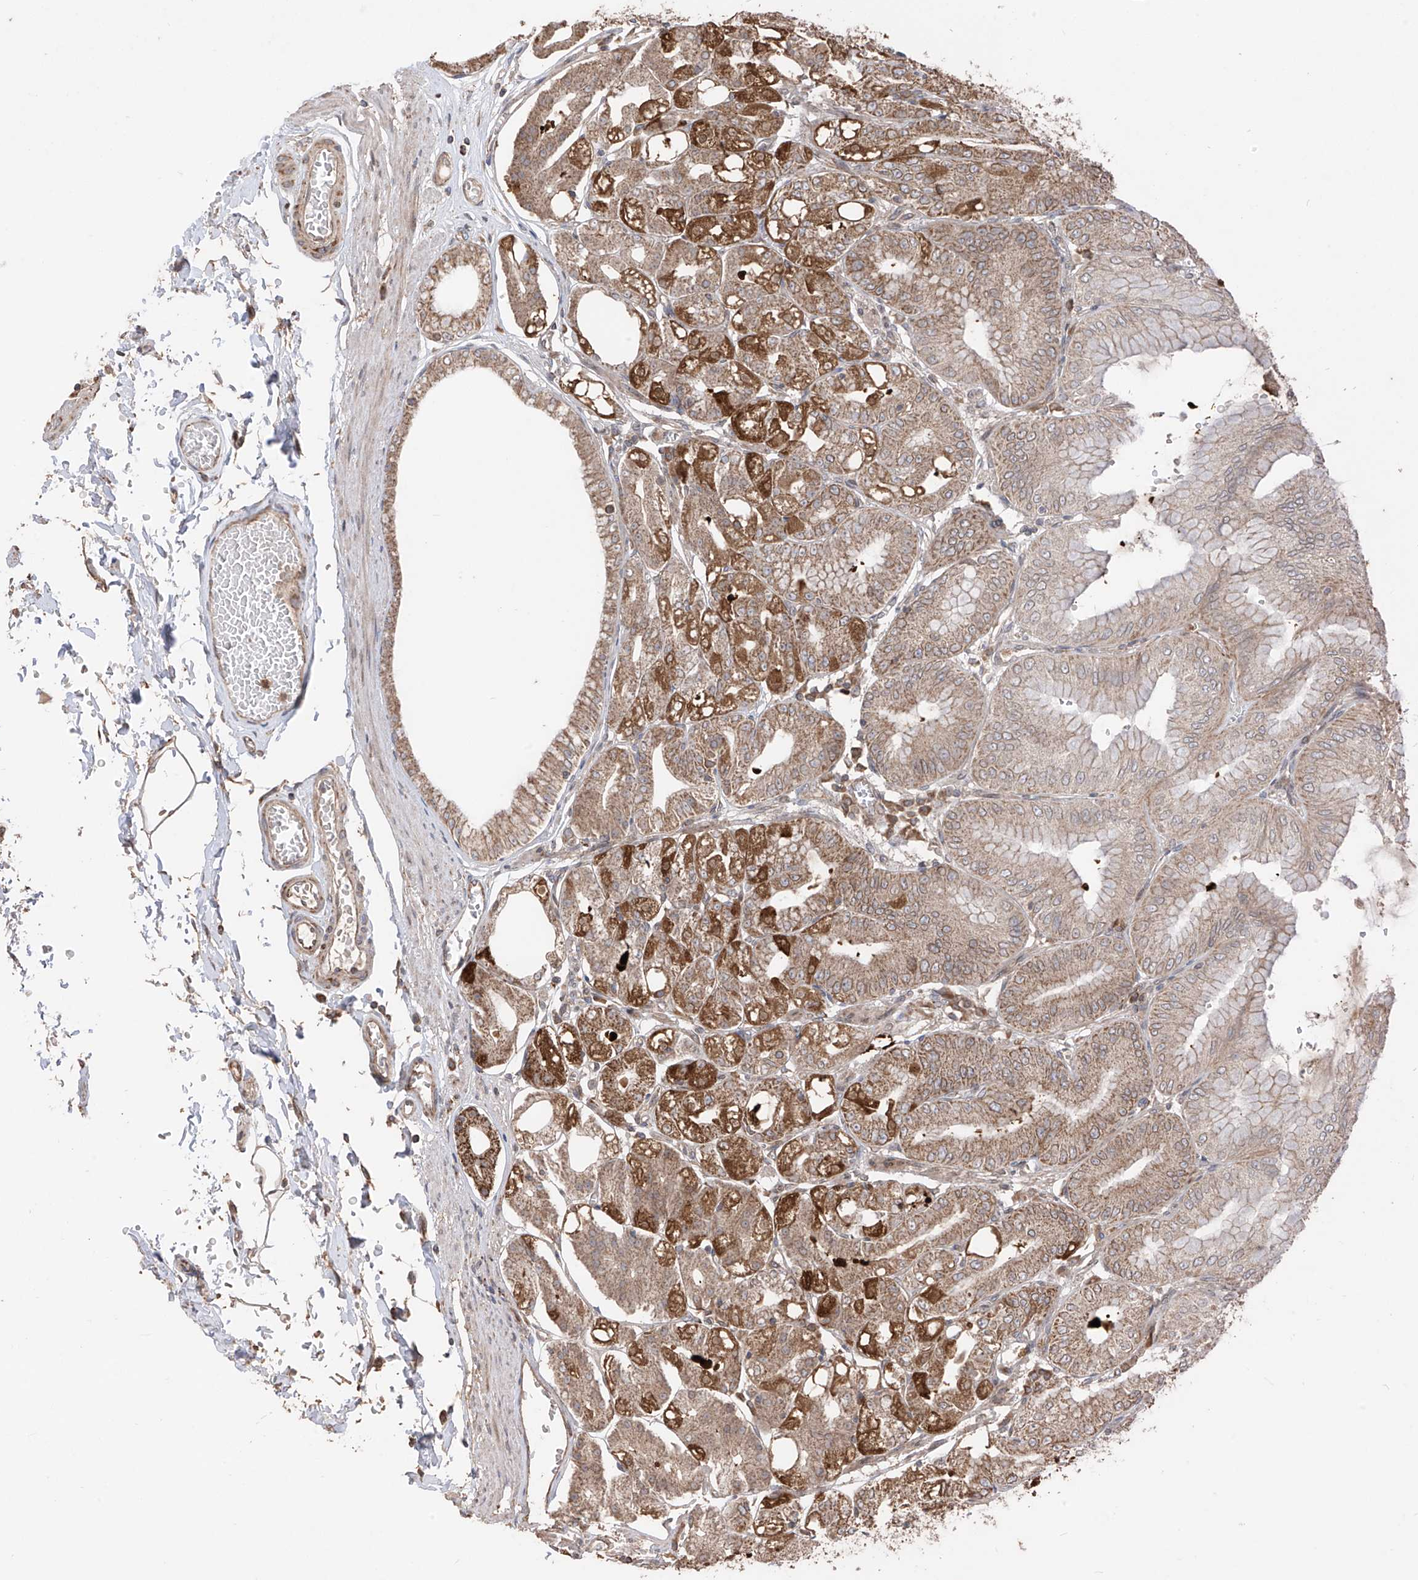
{"staining": {"intensity": "moderate", "quantity": ">75%", "location": "cytoplasmic/membranous"}, "tissue": "stomach", "cell_type": "Glandular cells", "image_type": "normal", "snomed": [{"axis": "morphology", "description": "Normal tissue, NOS"}, {"axis": "topography", "description": "Stomach, lower"}], "caption": "Stomach stained with IHC exhibits moderate cytoplasmic/membranous positivity in approximately >75% of glandular cells. Using DAB (3,3'-diaminobenzidine) (brown) and hematoxylin (blue) stains, captured at high magnification using brightfield microscopy.", "gene": "AHCTF1", "patient": {"sex": "male", "age": 71}}